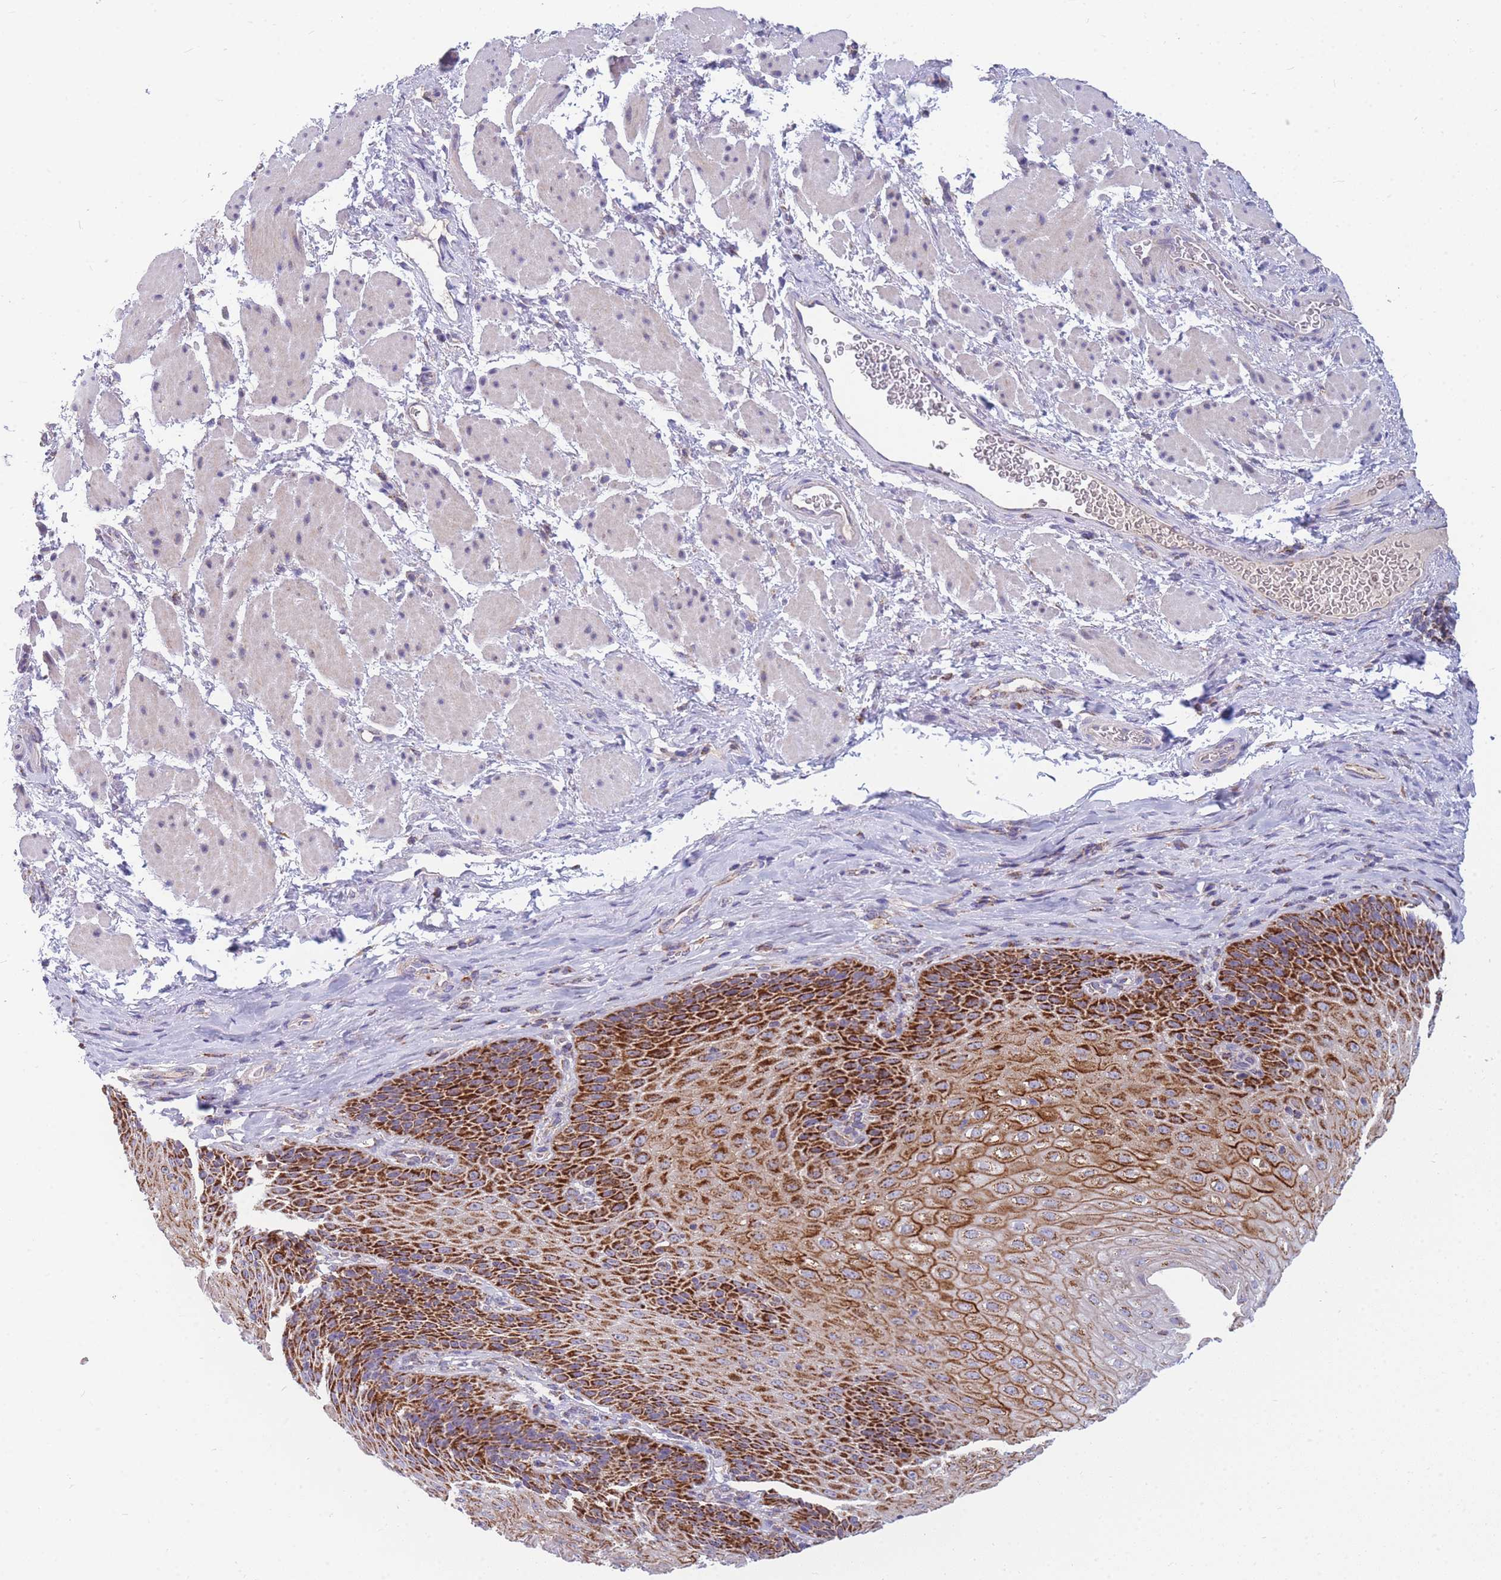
{"staining": {"intensity": "strong", "quantity": ">75%", "location": "cytoplasmic/membranous"}, "tissue": "esophagus", "cell_type": "Squamous epithelial cells", "image_type": "normal", "snomed": [{"axis": "morphology", "description": "Normal tissue, NOS"}, {"axis": "topography", "description": "Esophagus"}], "caption": "Protein staining of unremarkable esophagus exhibits strong cytoplasmic/membranous staining in about >75% of squamous epithelial cells.", "gene": "MRPS11", "patient": {"sex": "female", "age": 61}}